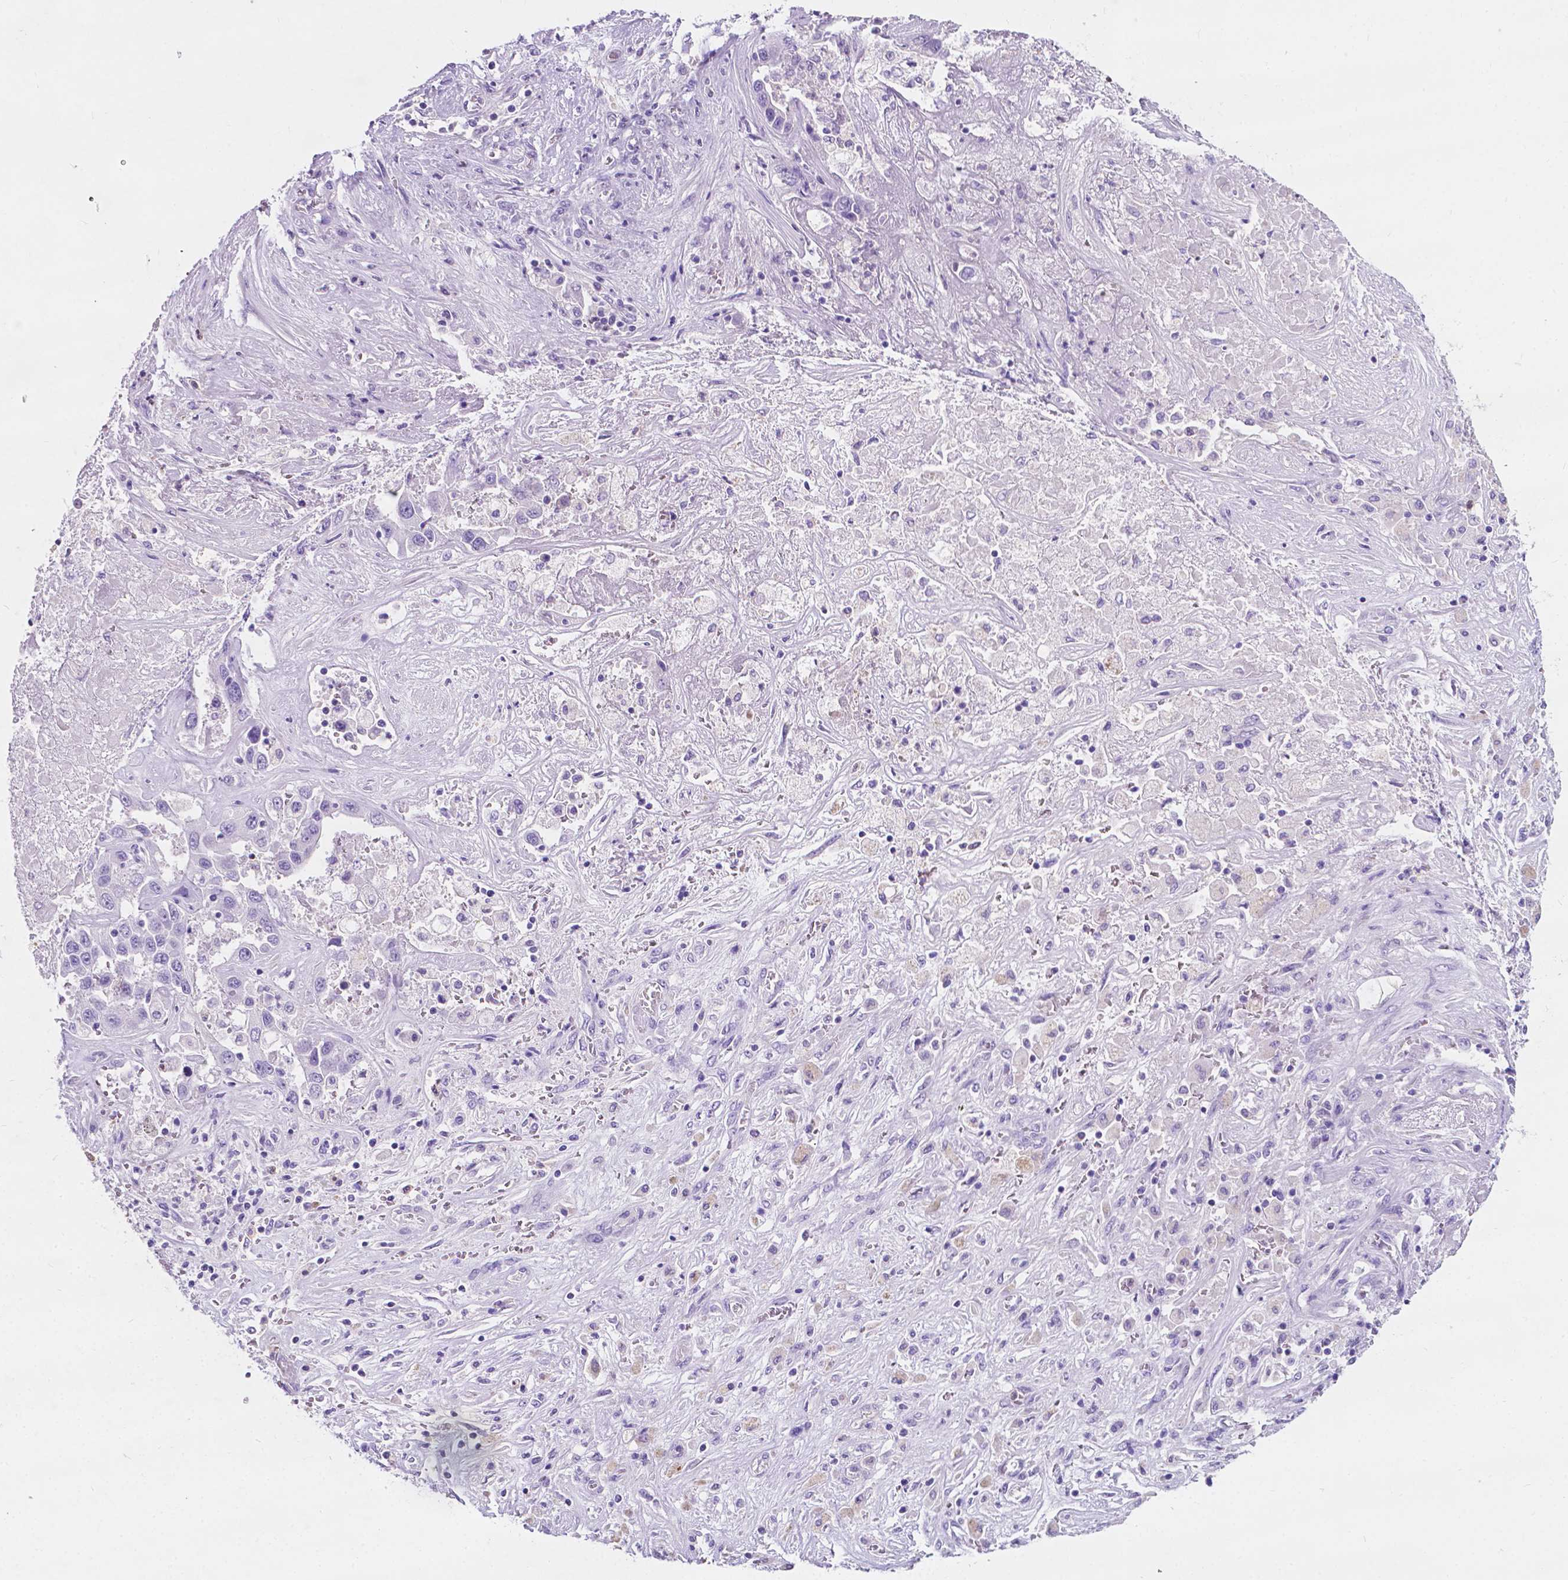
{"staining": {"intensity": "negative", "quantity": "none", "location": "none"}, "tissue": "liver cancer", "cell_type": "Tumor cells", "image_type": "cancer", "snomed": [{"axis": "morphology", "description": "Cholangiocarcinoma"}, {"axis": "topography", "description": "Liver"}], "caption": "Tumor cells are negative for protein expression in human liver cholangiocarcinoma.", "gene": "GNAO1", "patient": {"sex": "female", "age": 52}}